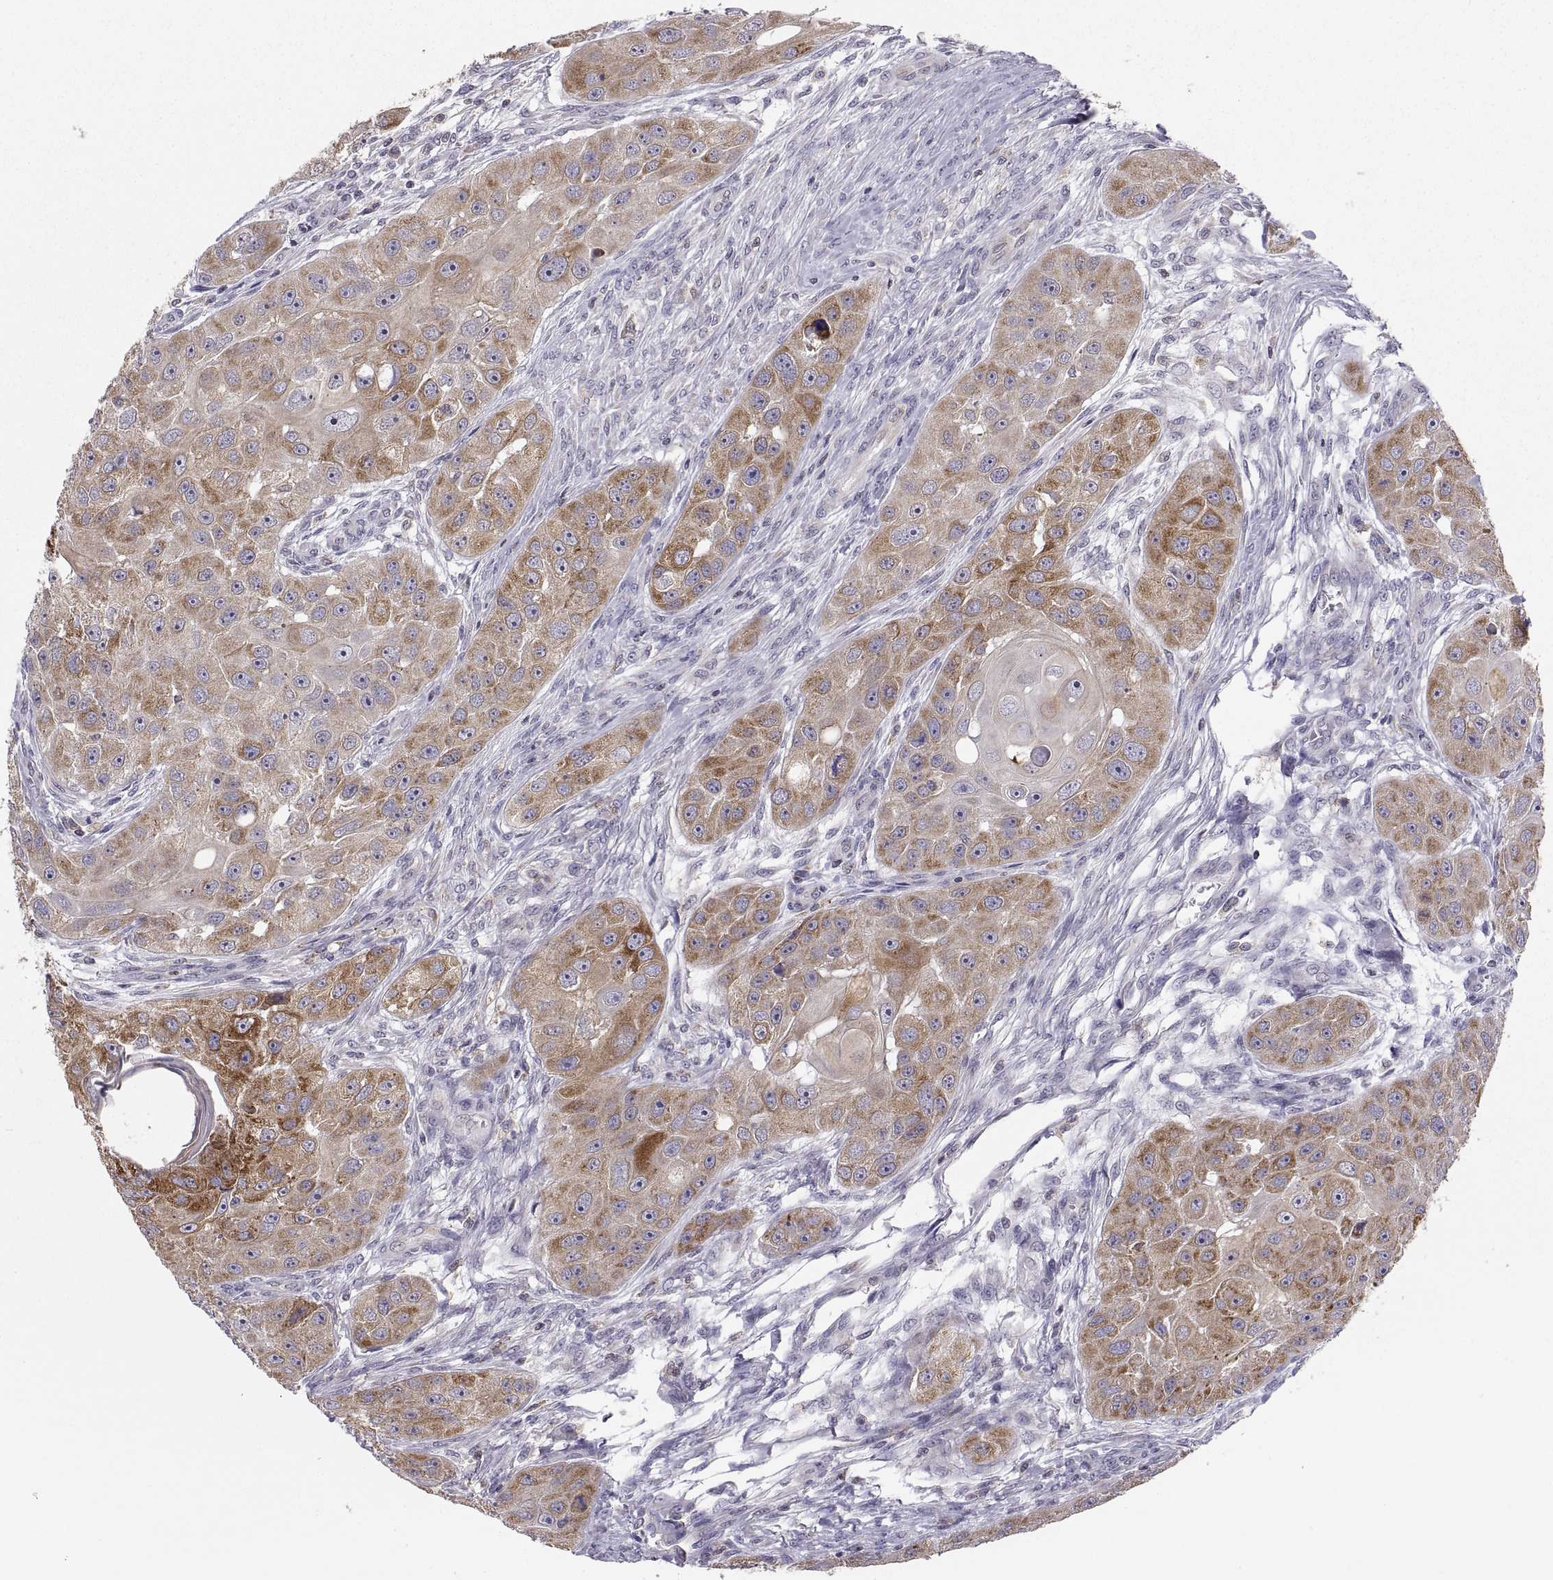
{"staining": {"intensity": "moderate", "quantity": "25%-75%", "location": "cytoplasmic/membranous"}, "tissue": "head and neck cancer", "cell_type": "Tumor cells", "image_type": "cancer", "snomed": [{"axis": "morphology", "description": "Squamous cell carcinoma, NOS"}, {"axis": "topography", "description": "Head-Neck"}], "caption": "Protein expression analysis of head and neck cancer reveals moderate cytoplasmic/membranous staining in about 25%-75% of tumor cells.", "gene": "ERO1A", "patient": {"sex": "male", "age": 51}}